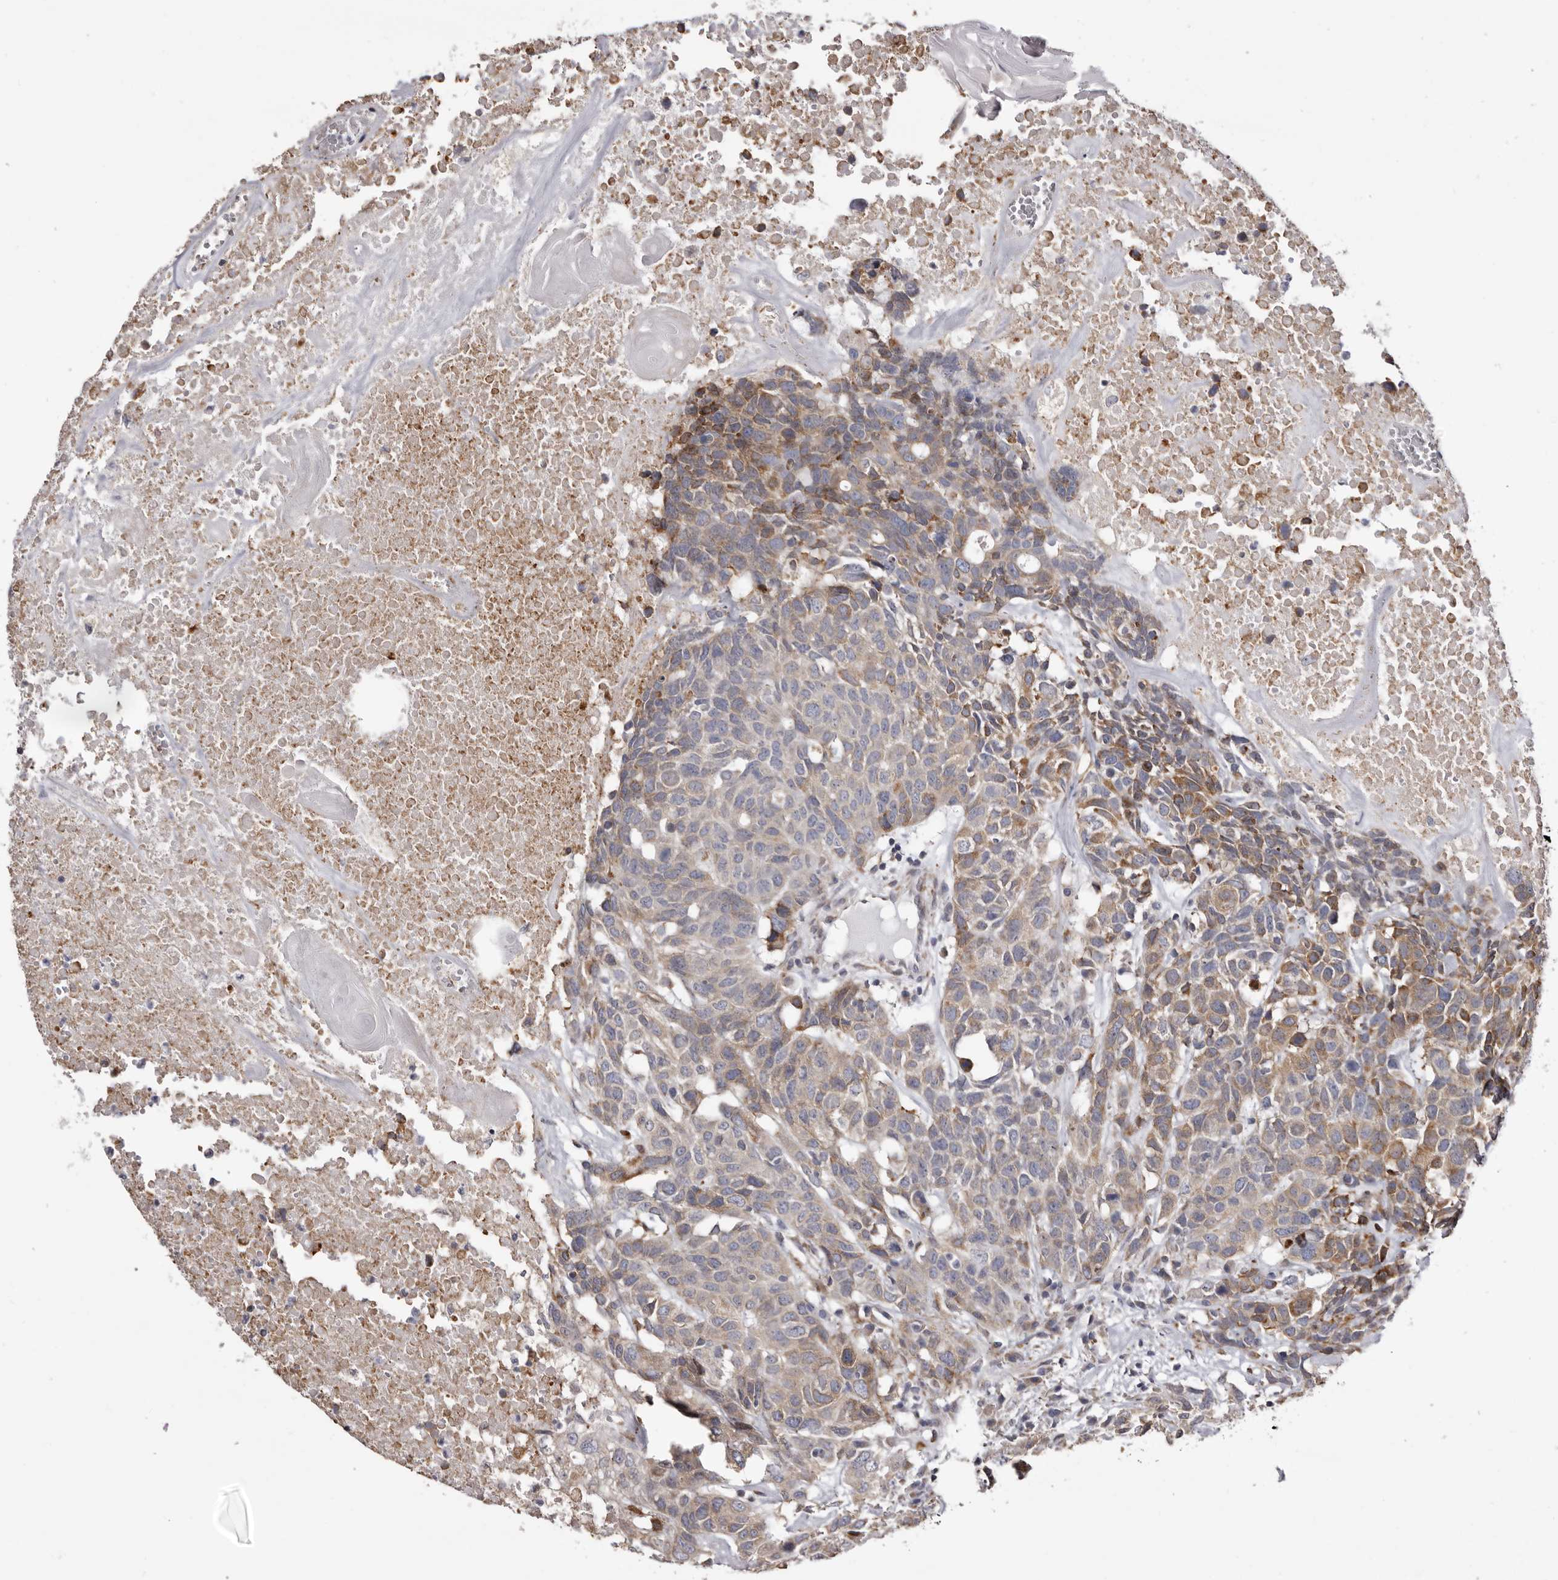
{"staining": {"intensity": "moderate", "quantity": "<25%", "location": "cytoplasmic/membranous"}, "tissue": "head and neck cancer", "cell_type": "Tumor cells", "image_type": "cancer", "snomed": [{"axis": "morphology", "description": "Squamous cell carcinoma, NOS"}, {"axis": "topography", "description": "Head-Neck"}], "caption": "Protein staining exhibits moderate cytoplasmic/membranous positivity in about <25% of tumor cells in head and neck squamous cell carcinoma.", "gene": "PIGX", "patient": {"sex": "male", "age": 66}}